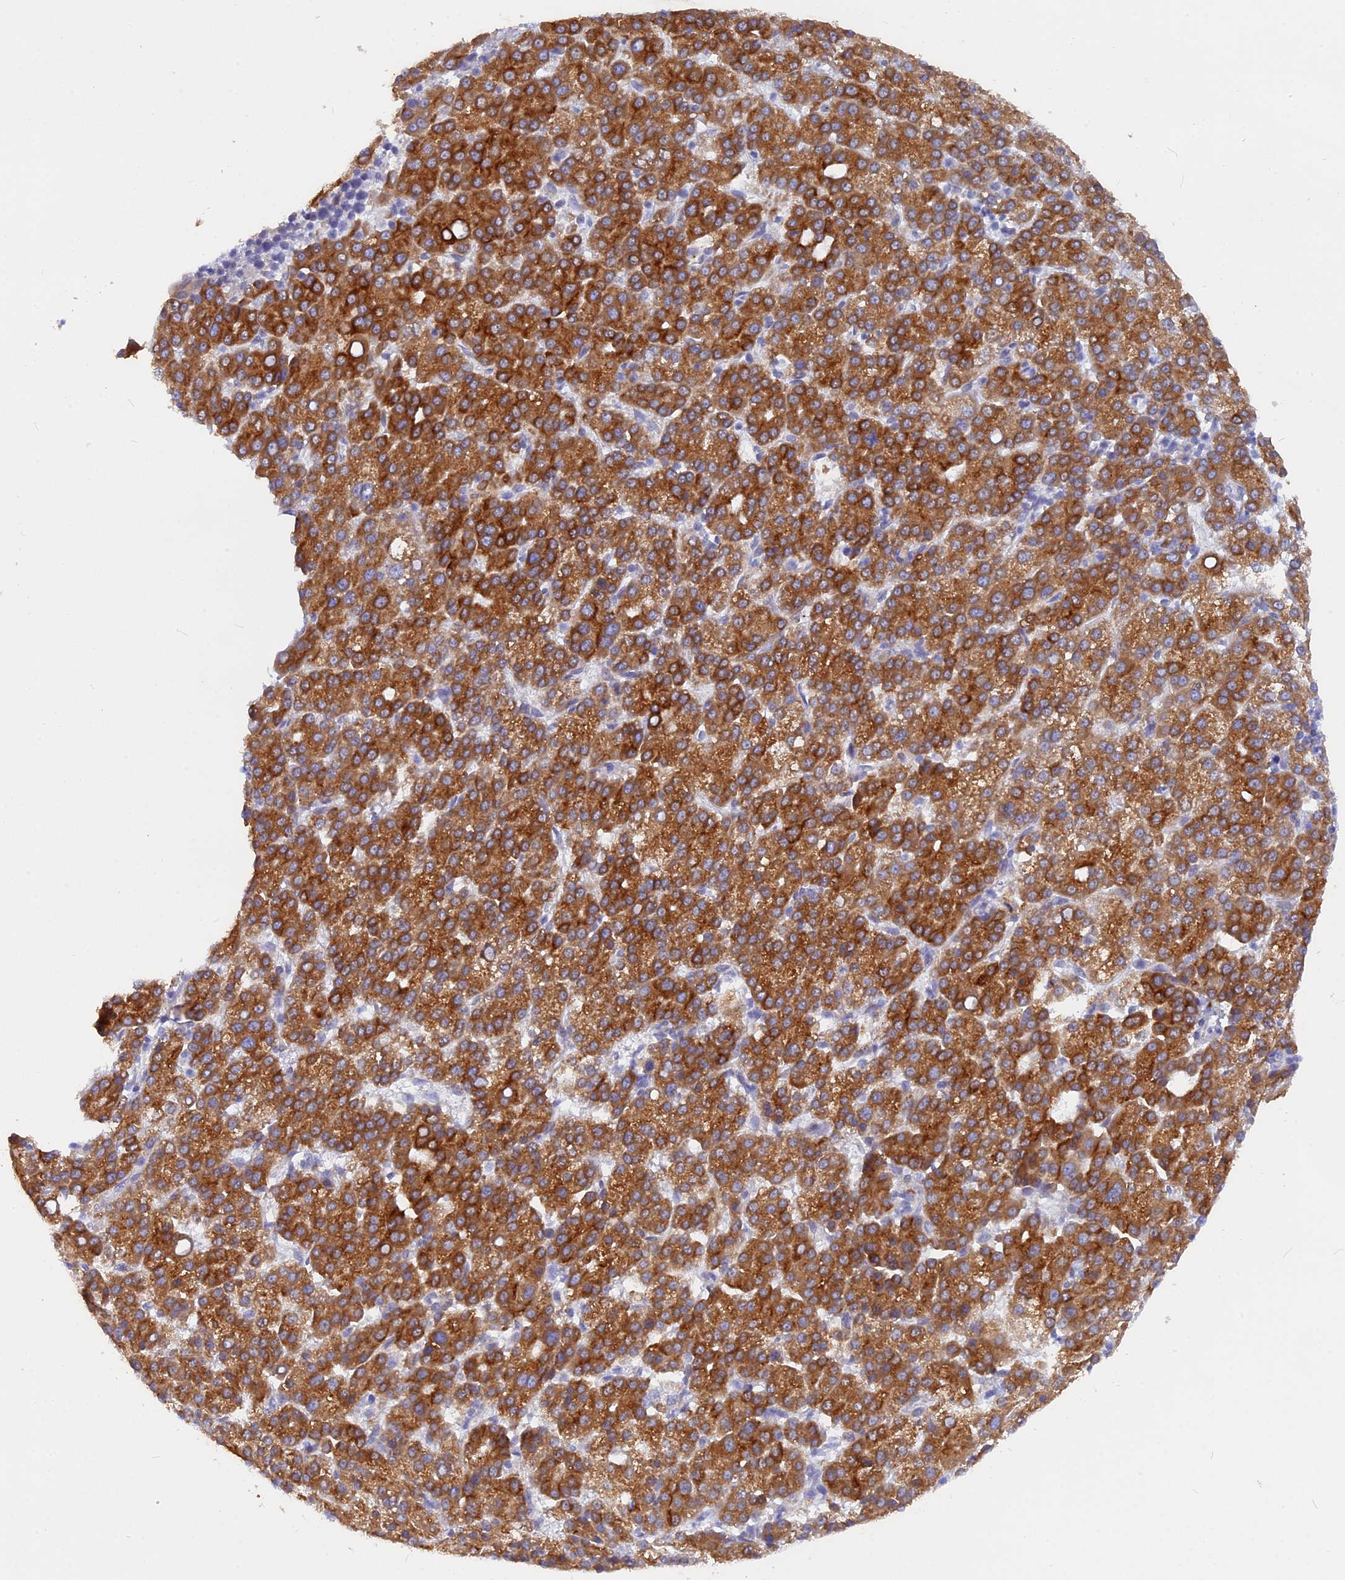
{"staining": {"intensity": "strong", "quantity": ">75%", "location": "cytoplasmic/membranous"}, "tissue": "liver cancer", "cell_type": "Tumor cells", "image_type": "cancer", "snomed": [{"axis": "morphology", "description": "Carcinoma, Hepatocellular, NOS"}, {"axis": "topography", "description": "Liver"}], "caption": "Protein staining by immunohistochemistry demonstrates strong cytoplasmic/membranous expression in about >75% of tumor cells in hepatocellular carcinoma (liver).", "gene": "TLCD1", "patient": {"sex": "female", "age": 58}}